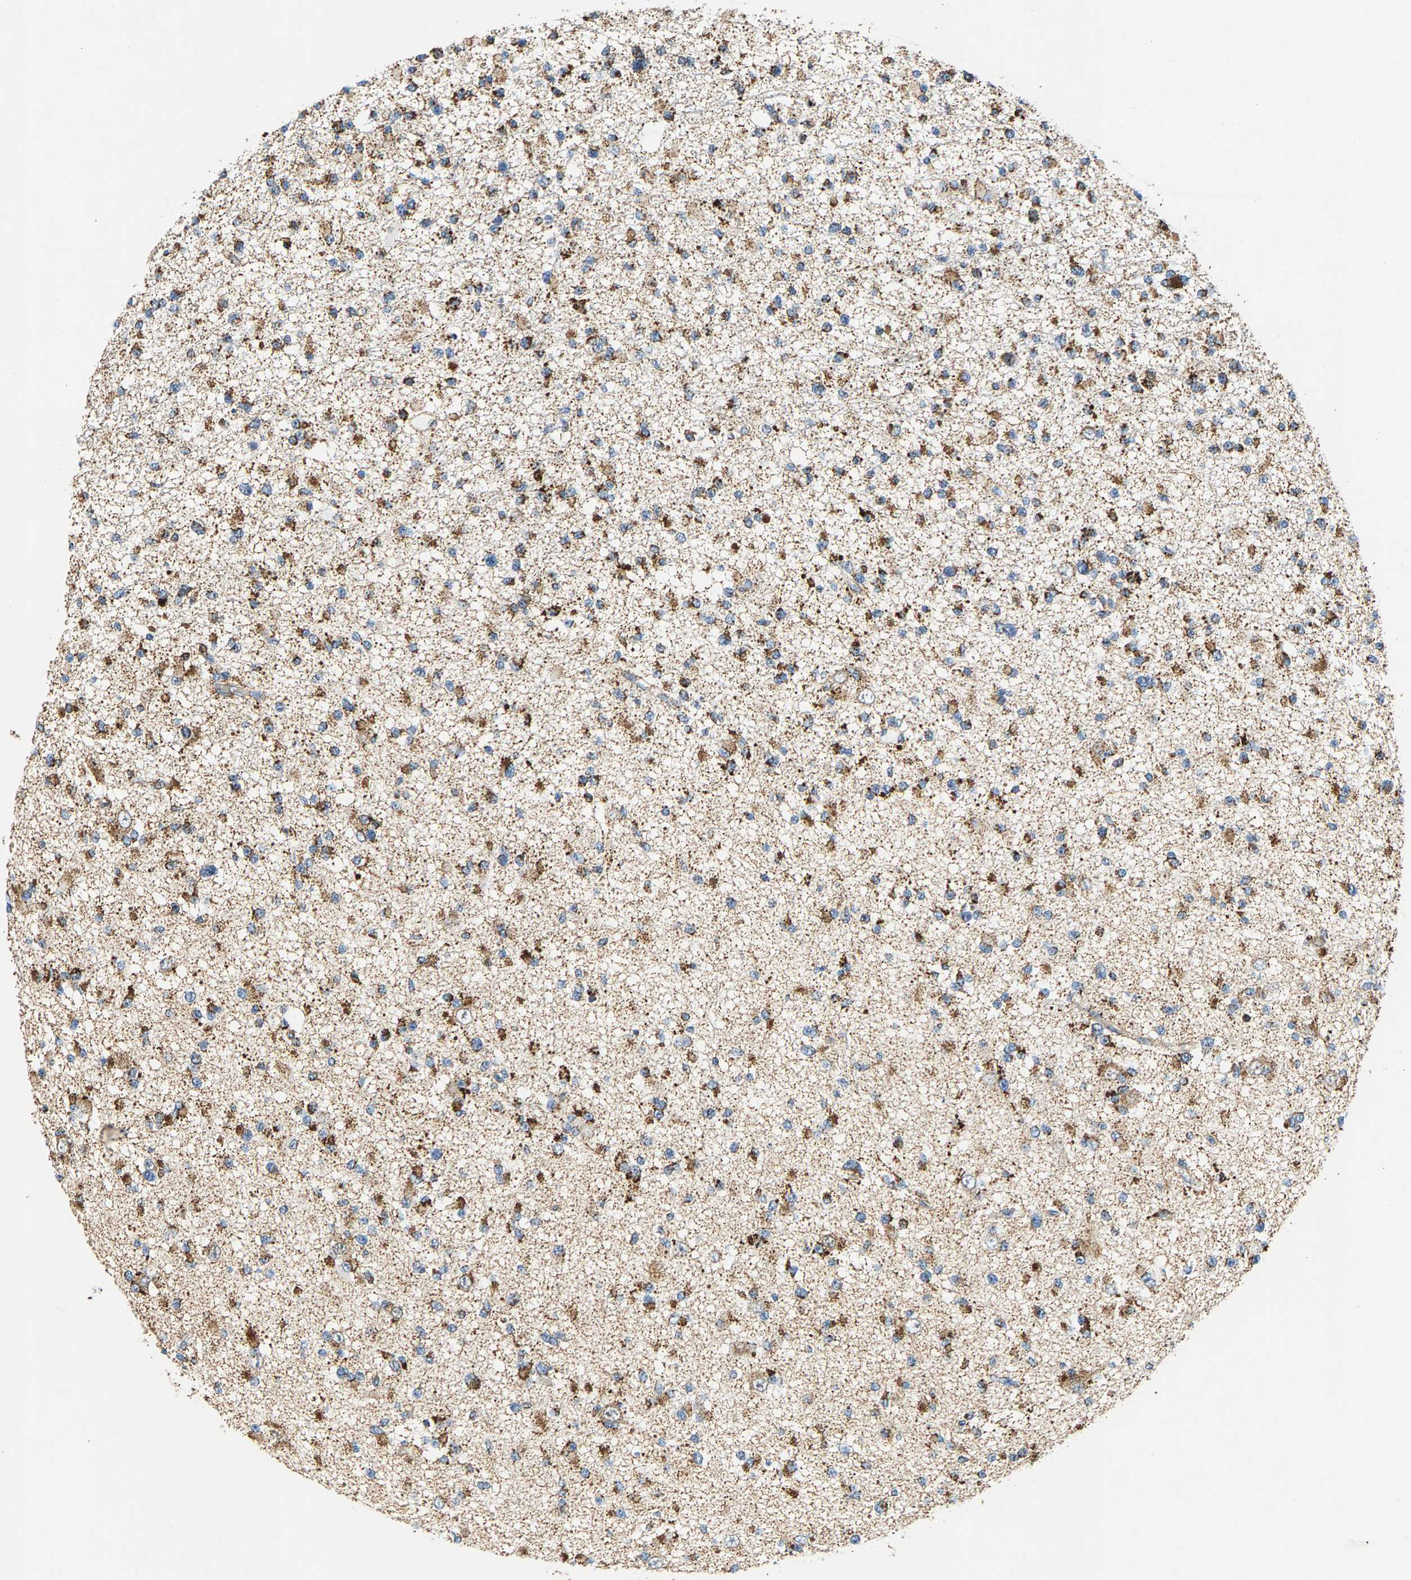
{"staining": {"intensity": "moderate", "quantity": ">75%", "location": "cytoplasmic/membranous"}, "tissue": "glioma", "cell_type": "Tumor cells", "image_type": "cancer", "snomed": [{"axis": "morphology", "description": "Glioma, malignant, Low grade"}, {"axis": "topography", "description": "Brain"}], "caption": "The histopathology image exhibits a brown stain indicating the presence of a protein in the cytoplasmic/membranous of tumor cells in glioma. Ihc stains the protein in brown and the nuclei are stained blue.", "gene": "PDE1A", "patient": {"sex": "female", "age": 22}}